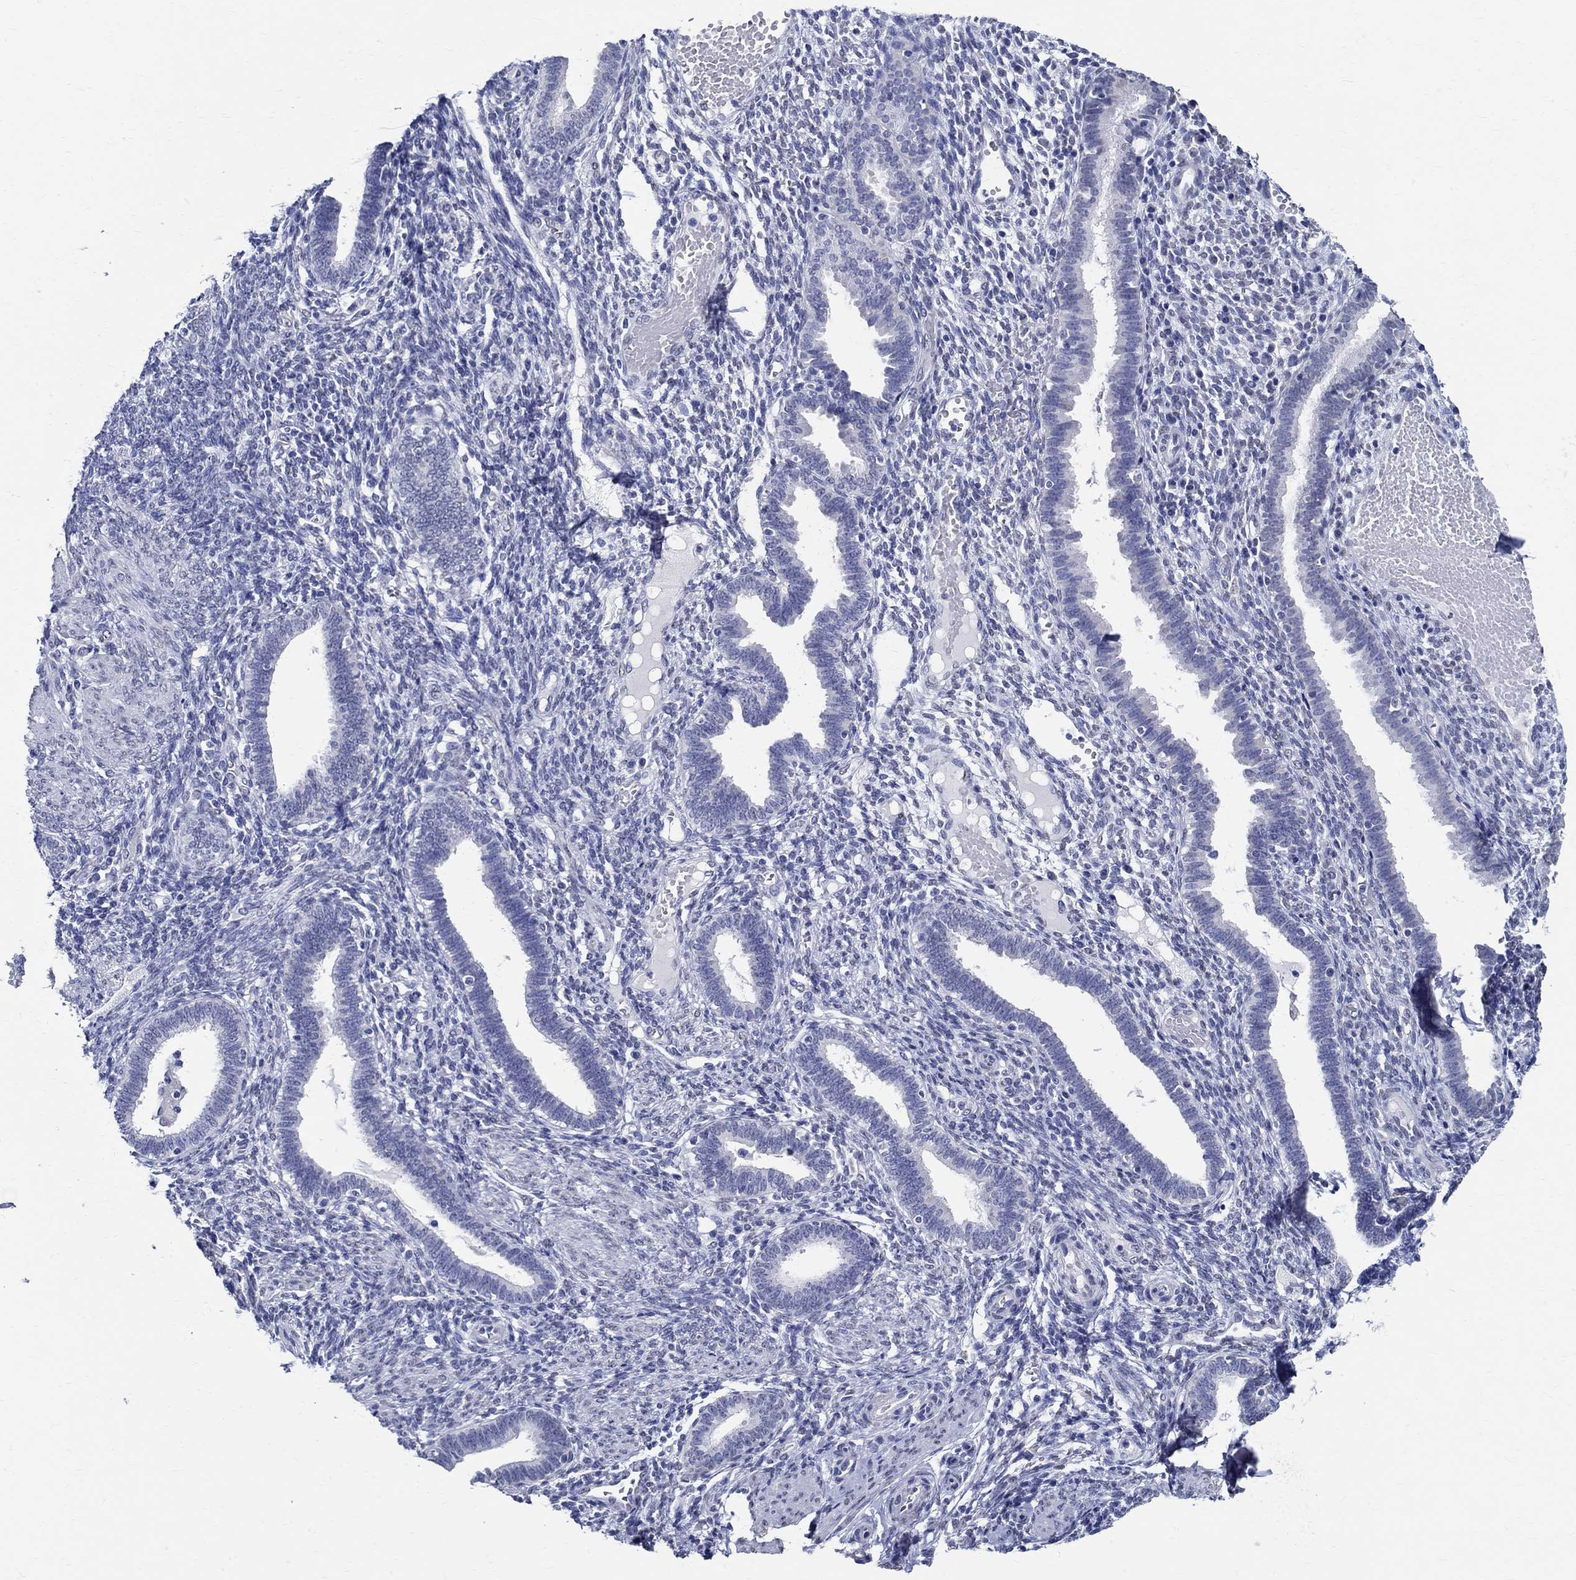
{"staining": {"intensity": "negative", "quantity": "none", "location": "none"}, "tissue": "endometrium", "cell_type": "Cells in endometrial stroma", "image_type": "normal", "snomed": [{"axis": "morphology", "description": "Normal tissue, NOS"}, {"axis": "topography", "description": "Endometrium"}], "caption": "Immunohistochemistry of benign human endometrium demonstrates no staining in cells in endometrial stroma. Nuclei are stained in blue.", "gene": "TSPAN16", "patient": {"sex": "female", "age": 42}}